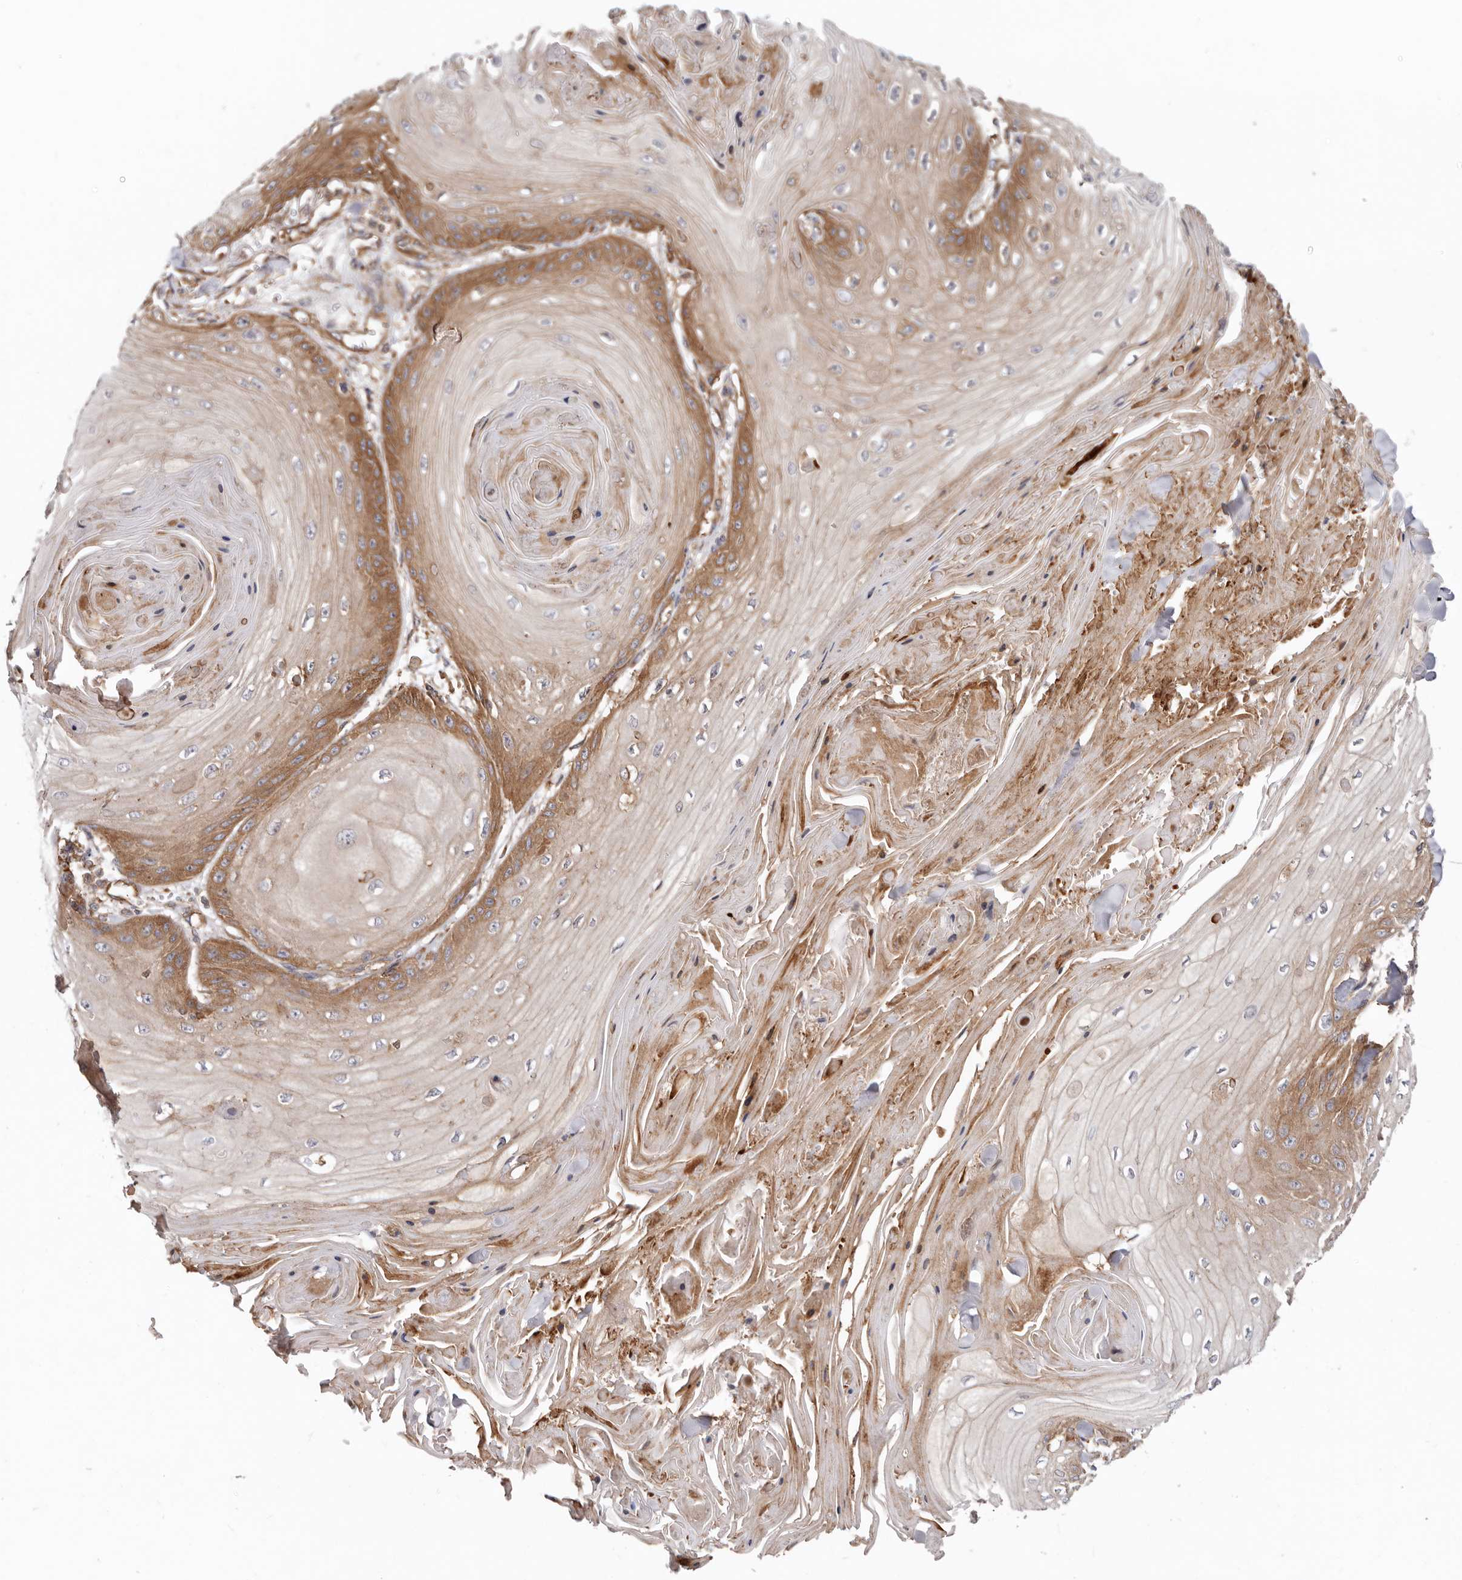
{"staining": {"intensity": "moderate", "quantity": "25%-75%", "location": "cytoplasmic/membranous"}, "tissue": "skin cancer", "cell_type": "Tumor cells", "image_type": "cancer", "snomed": [{"axis": "morphology", "description": "Squamous cell carcinoma, NOS"}, {"axis": "topography", "description": "Skin"}], "caption": "High-power microscopy captured an immunohistochemistry (IHC) image of skin squamous cell carcinoma, revealing moderate cytoplasmic/membranous positivity in approximately 25%-75% of tumor cells.", "gene": "TMC7", "patient": {"sex": "male", "age": 74}}